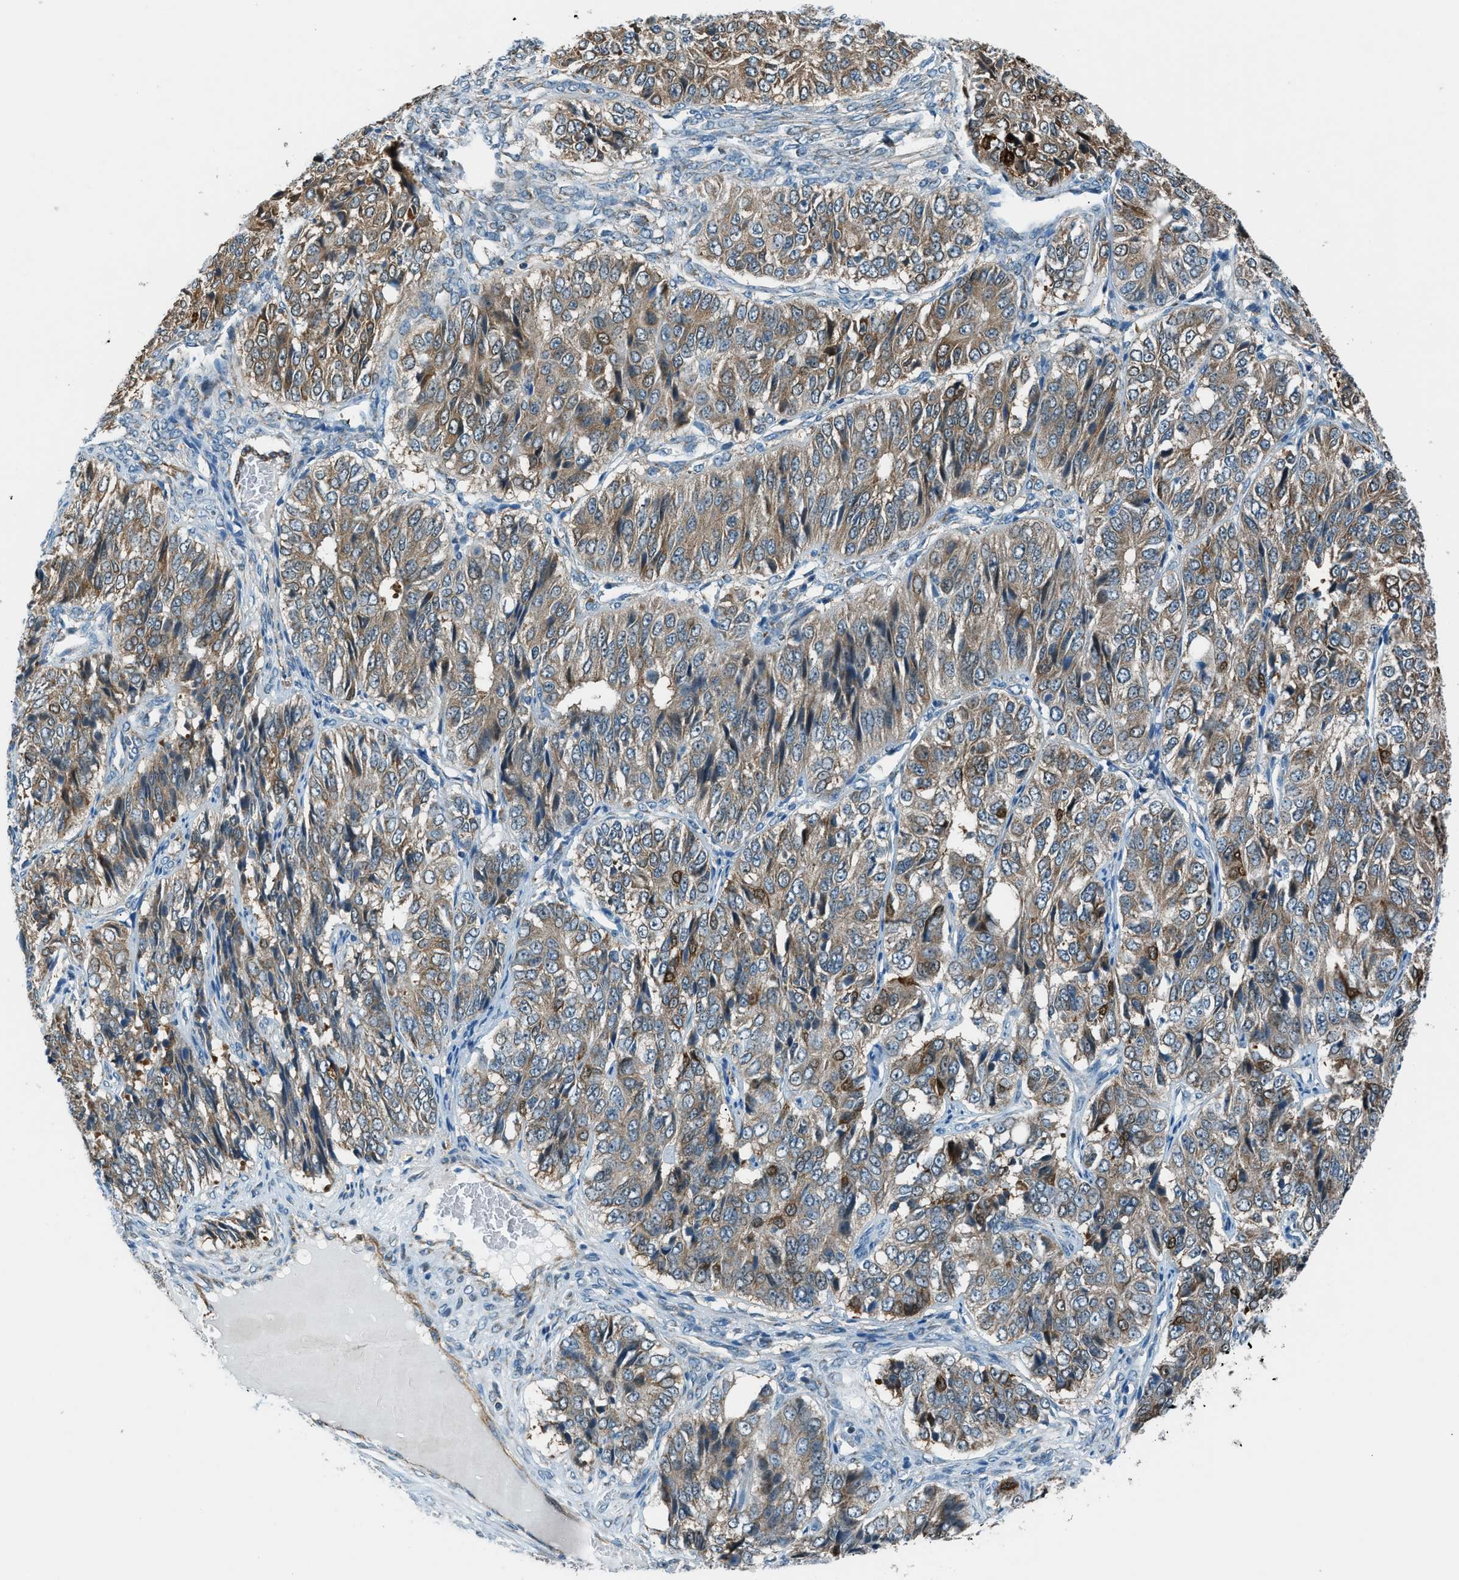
{"staining": {"intensity": "moderate", "quantity": "25%-75%", "location": "cytoplasmic/membranous"}, "tissue": "ovarian cancer", "cell_type": "Tumor cells", "image_type": "cancer", "snomed": [{"axis": "morphology", "description": "Carcinoma, endometroid"}, {"axis": "topography", "description": "Ovary"}], "caption": "A medium amount of moderate cytoplasmic/membranous positivity is present in about 25%-75% of tumor cells in endometroid carcinoma (ovarian) tissue.", "gene": "PIGG", "patient": {"sex": "female", "age": 51}}